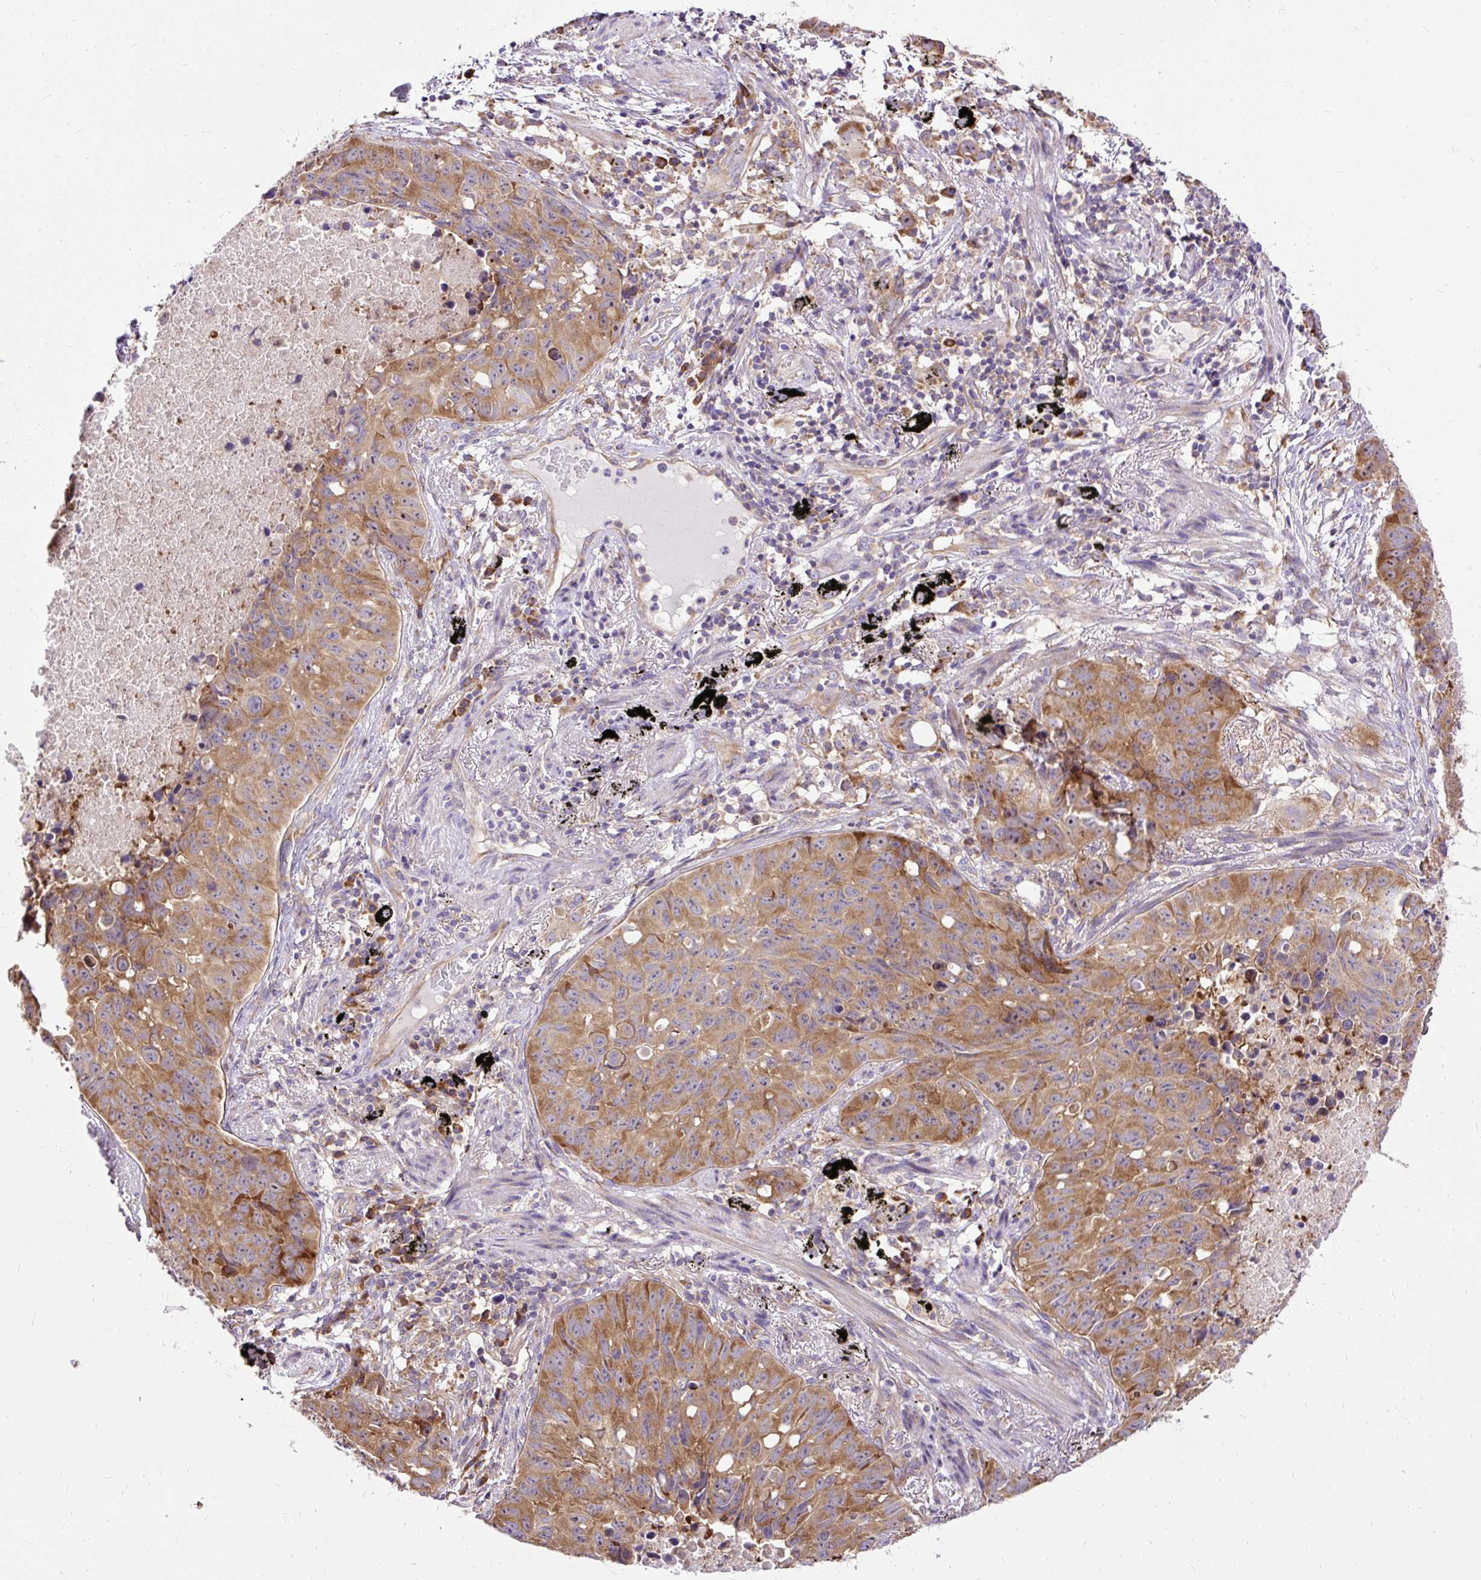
{"staining": {"intensity": "moderate", "quantity": ">75%", "location": "cytoplasmic/membranous"}, "tissue": "lung cancer", "cell_type": "Tumor cells", "image_type": "cancer", "snomed": [{"axis": "morphology", "description": "Squamous cell carcinoma, NOS"}, {"axis": "topography", "description": "Lung"}], "caption": "Lung squamous cell carcinoma tissue exhibits moderate cytoplasmic/membranous positivity in approximately >75% of tumor cells (Brightfield microscopy of DAB IHC at high magnification).", "gene": "RPS5", "patient": {"sex": "male", "age": 60}}